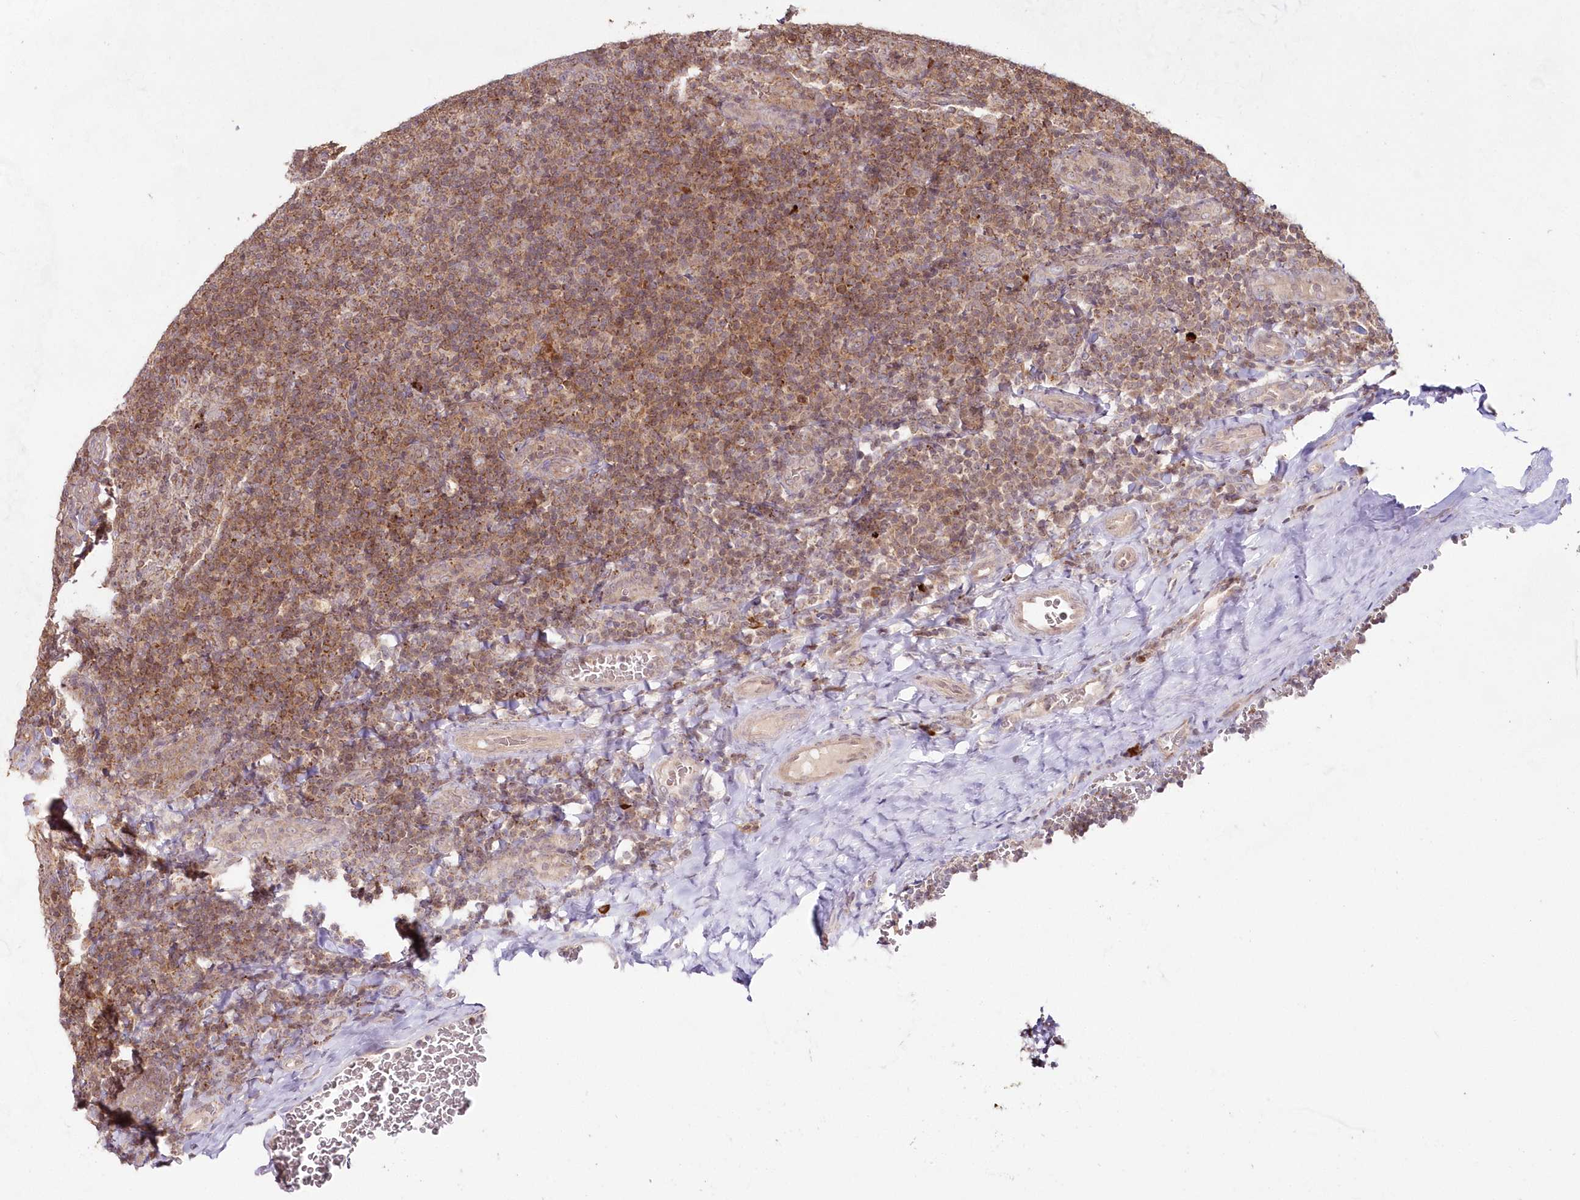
{"staining": {"intensity": "weak", "quantity": "<25%", "location": "cytoplasmic/membranous"}, "tissue": "tonsil", "cell_type": "Germinal center cells", "image_type": "normal", "snomed": [{"axis": "morphology", "description": "Normal tissue, NOS"}, {"axis": "topography", "description": "Tonsil"}], "caption": "High power microscopy histopathology image of an immunohistochemistry histopathology image of unremarkable tonsil, revealing no significant expression in germinal center cells. Brightfield microscopy of immunohistochemistry stained with DAB (brown) and hematoxylin (blue), captured at high magnification.", "gene": "IMPA1", "patient": {"sex": "male", "age": 17}}